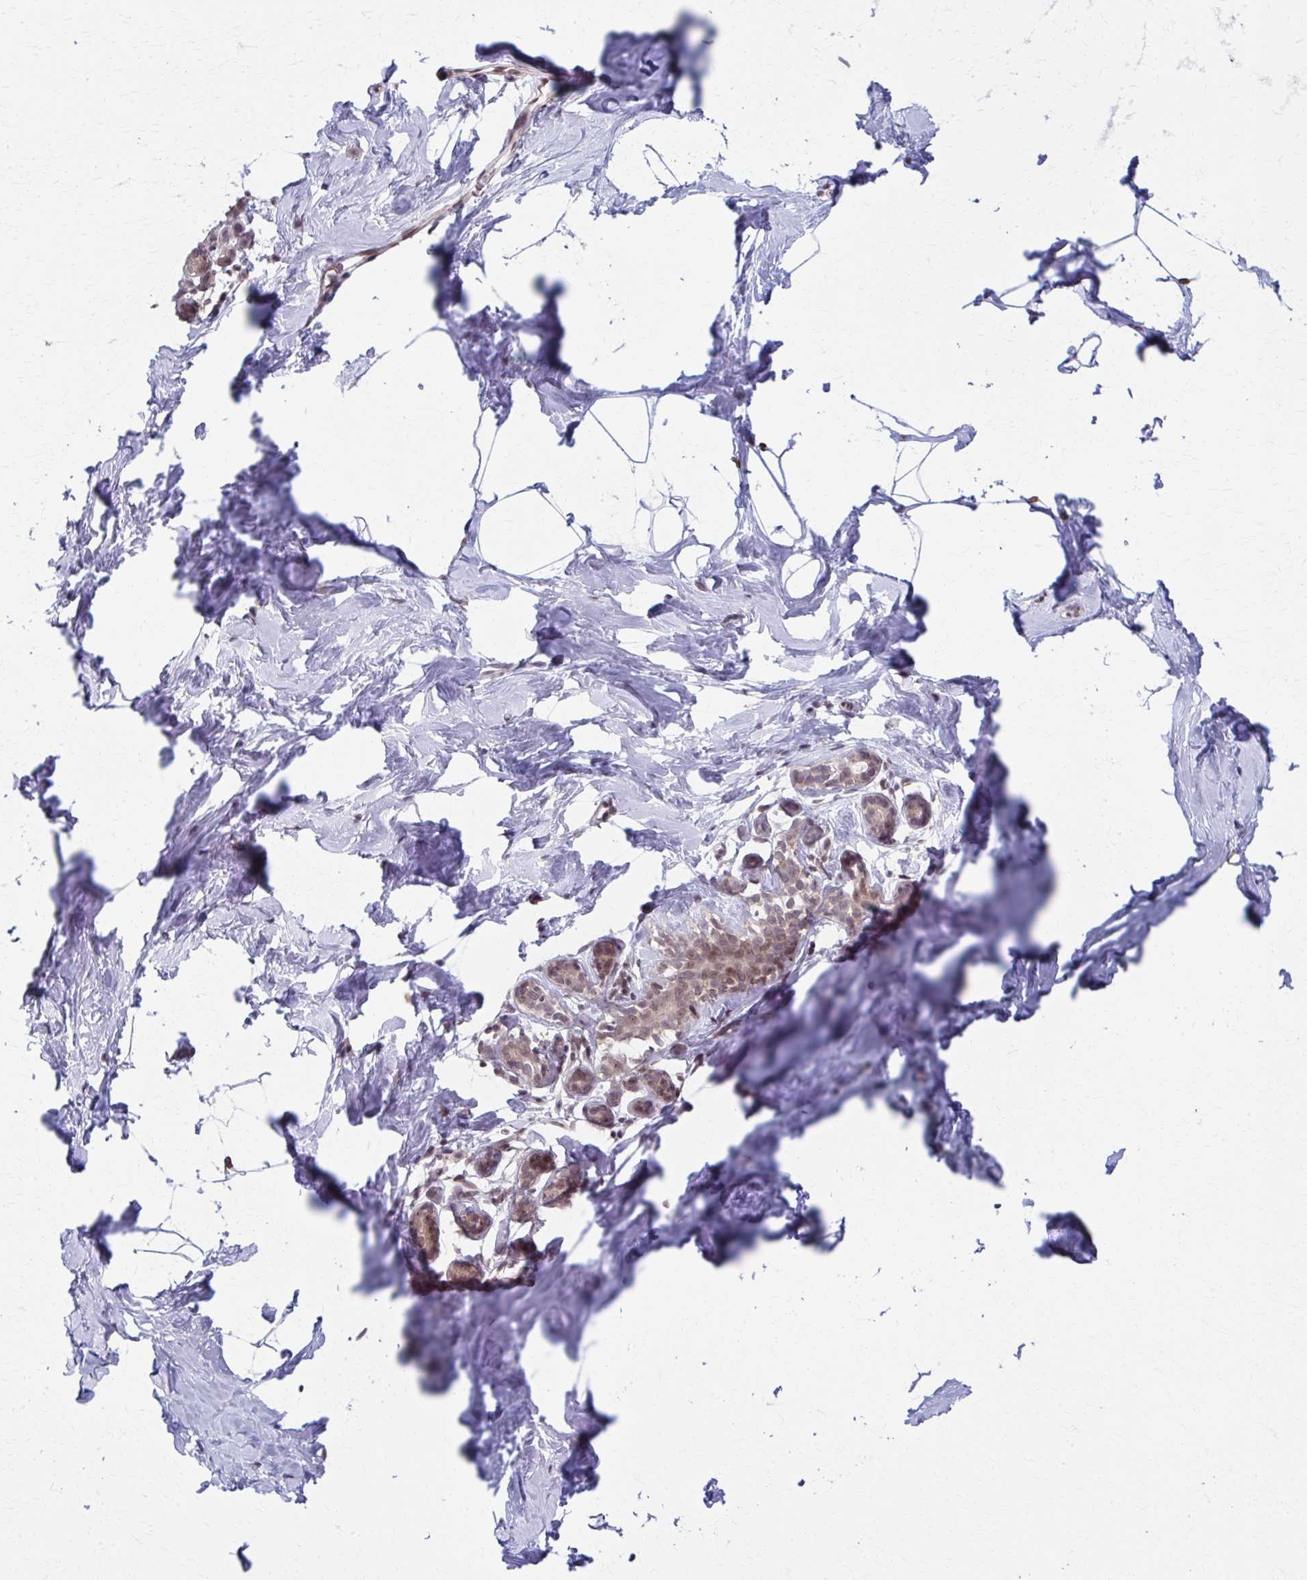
{"staining": {"intensity": "negative", "quantity": "none", "location": "none"}, "tissue": "breast", "cell_type": "Adipocytes", "image_type": "normal", "snomed": [{"axis": "morphology", "description": "Normal tissue, NOS"}, {"axis": "topography", "description": "Breast"}], "caption": "DAB (3,3'-diaminobenzidine) immunohistochemical staining of benign breast demonstrates no significant expression in adipocytes. Nuclei are stained in blue.", "gene": "SETBP1", "patient": {"sex": "female", "age": 32}}